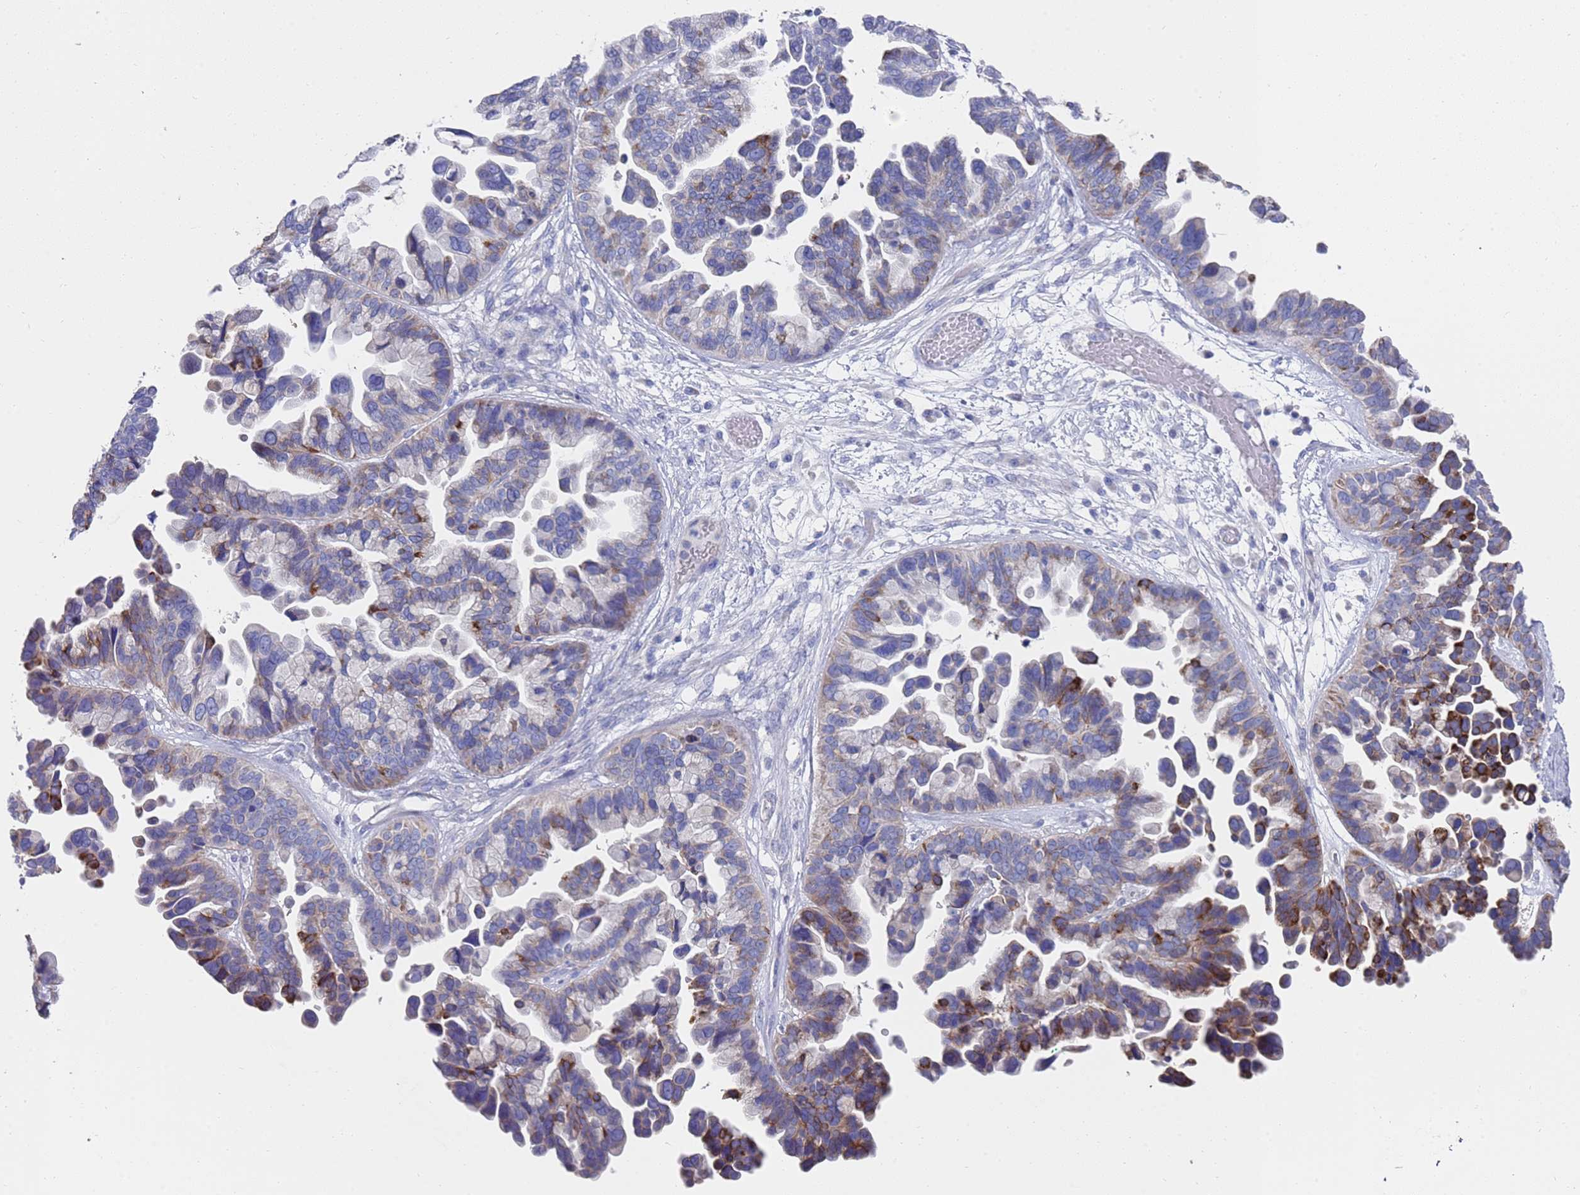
{"staining": {"intensity": "strong", "quantity": "<25%", "location": "cytoplasmic/membranous"}, "tissue": "ovarian cancer", "cell_type": "Tumor cells", "image_type": "cancer", "snomed": [{"axis": "morphology", "description": "Cystadenocarcinoma, serous, NOS"}, {"axis": "topography", "description": "Ovary"}], "caption": "Immunohistochemical staining of human ovarian cancer demonstrates medium levels of strong cytoplasmic/membranous protein staining in approximately <25% of tumor cells. The protein is shown in brown color, while the nuclei are stained blue.", "gene": "SCAPER", "patient": {"sex": "female", "age": 56}}